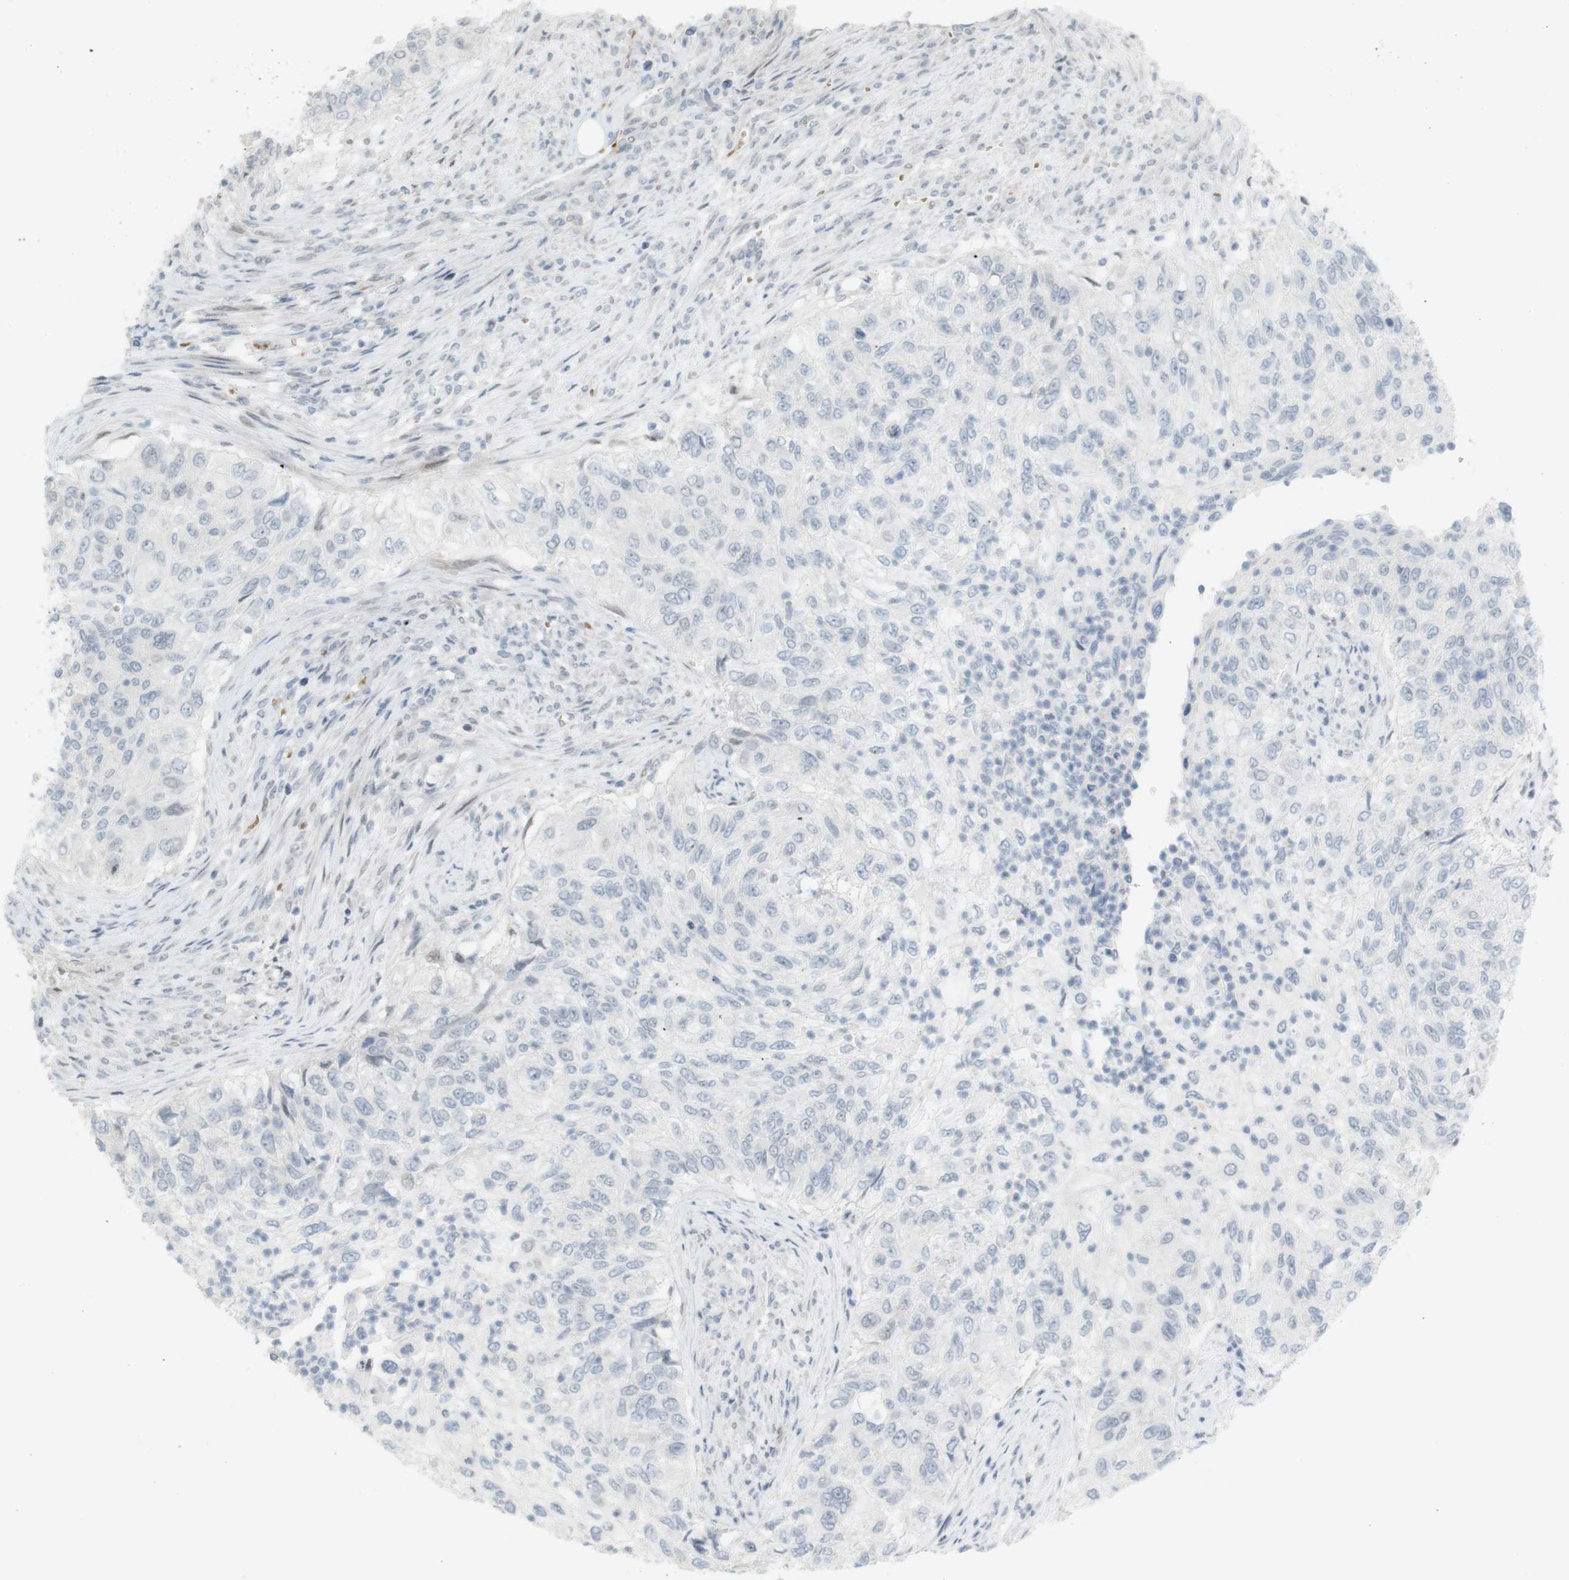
{"staining": {"intensity": "negative", "quantity": "none", "location": "none"}, "tissue": "urothelial cancer", "cell_type": "Tumor cells", "image_type": "cancer", "snomed": [{"axis": "morphology", "description": "Urothelial carcinoma, High grade"}, {"axis": "topography", "description": "Urinary bladder"}], "caption": "The photomicrograph reveals no significant staining in tumor cells of urothelial cancer.", "gene": "DMC1", "patient": {"sex": "female", "age": 60}}